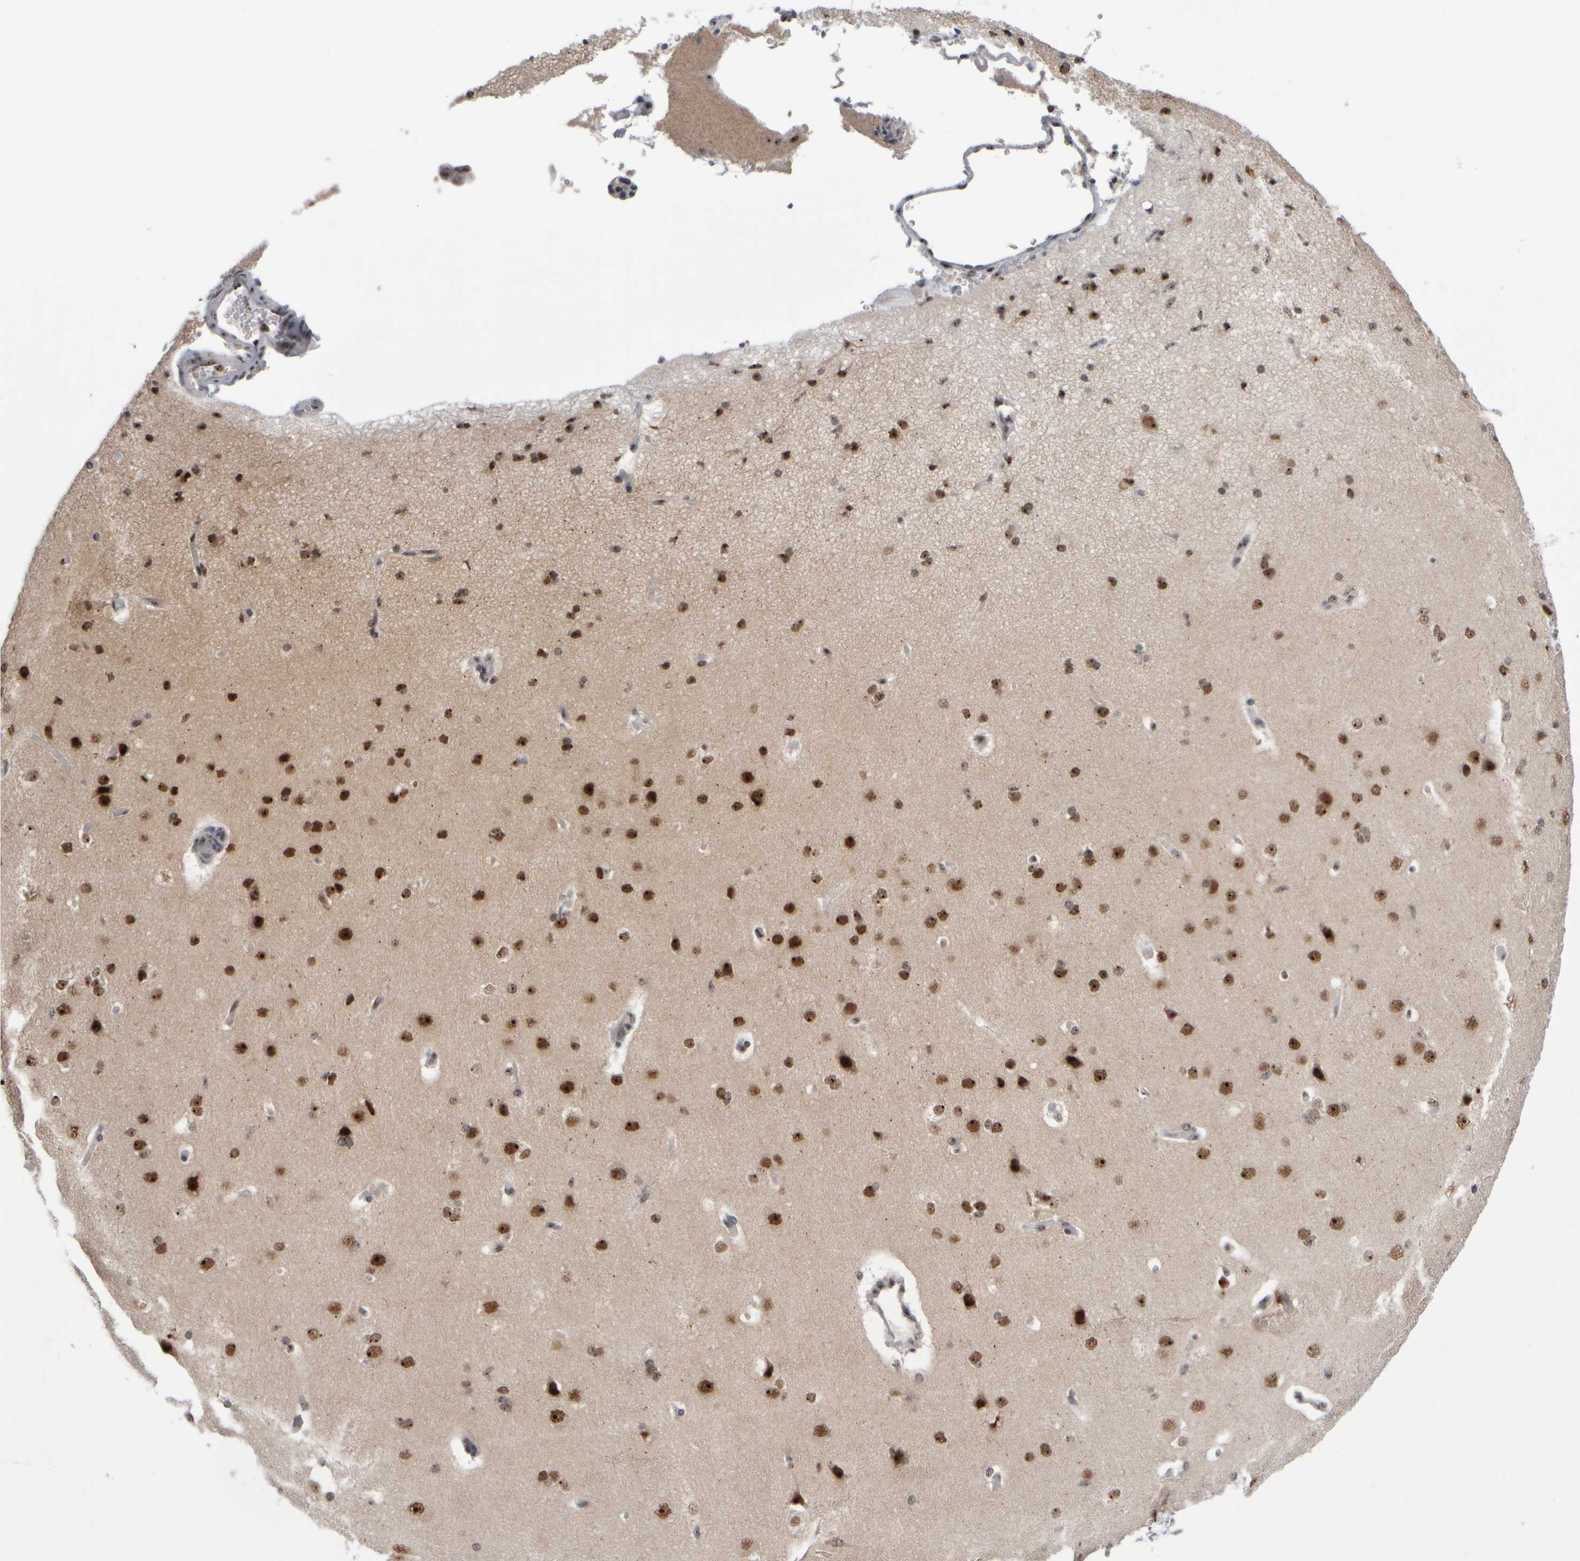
{"staining": {"intensity": "moderate", "quantity": "25%-75%", "location": "nuclear"}, "tissue": "cerebral cortex", "cell_type": "Endothelial cells", "image_type": "normal", "snomed": [{"axis": "morphology", "description": "Normal tissue, NOS"}, {"axis": "topography", "description": "Cerebral cortex"}], "caption": "Cerebral cortex stained with IHC displays moderate nuclear expression in approximately 25%-75% of endothelial cells. The protein is shown in brown color, while the nuclei are stained blue.", "gene": "SURF6", "patient": {"sex": "male", "age": 62}}